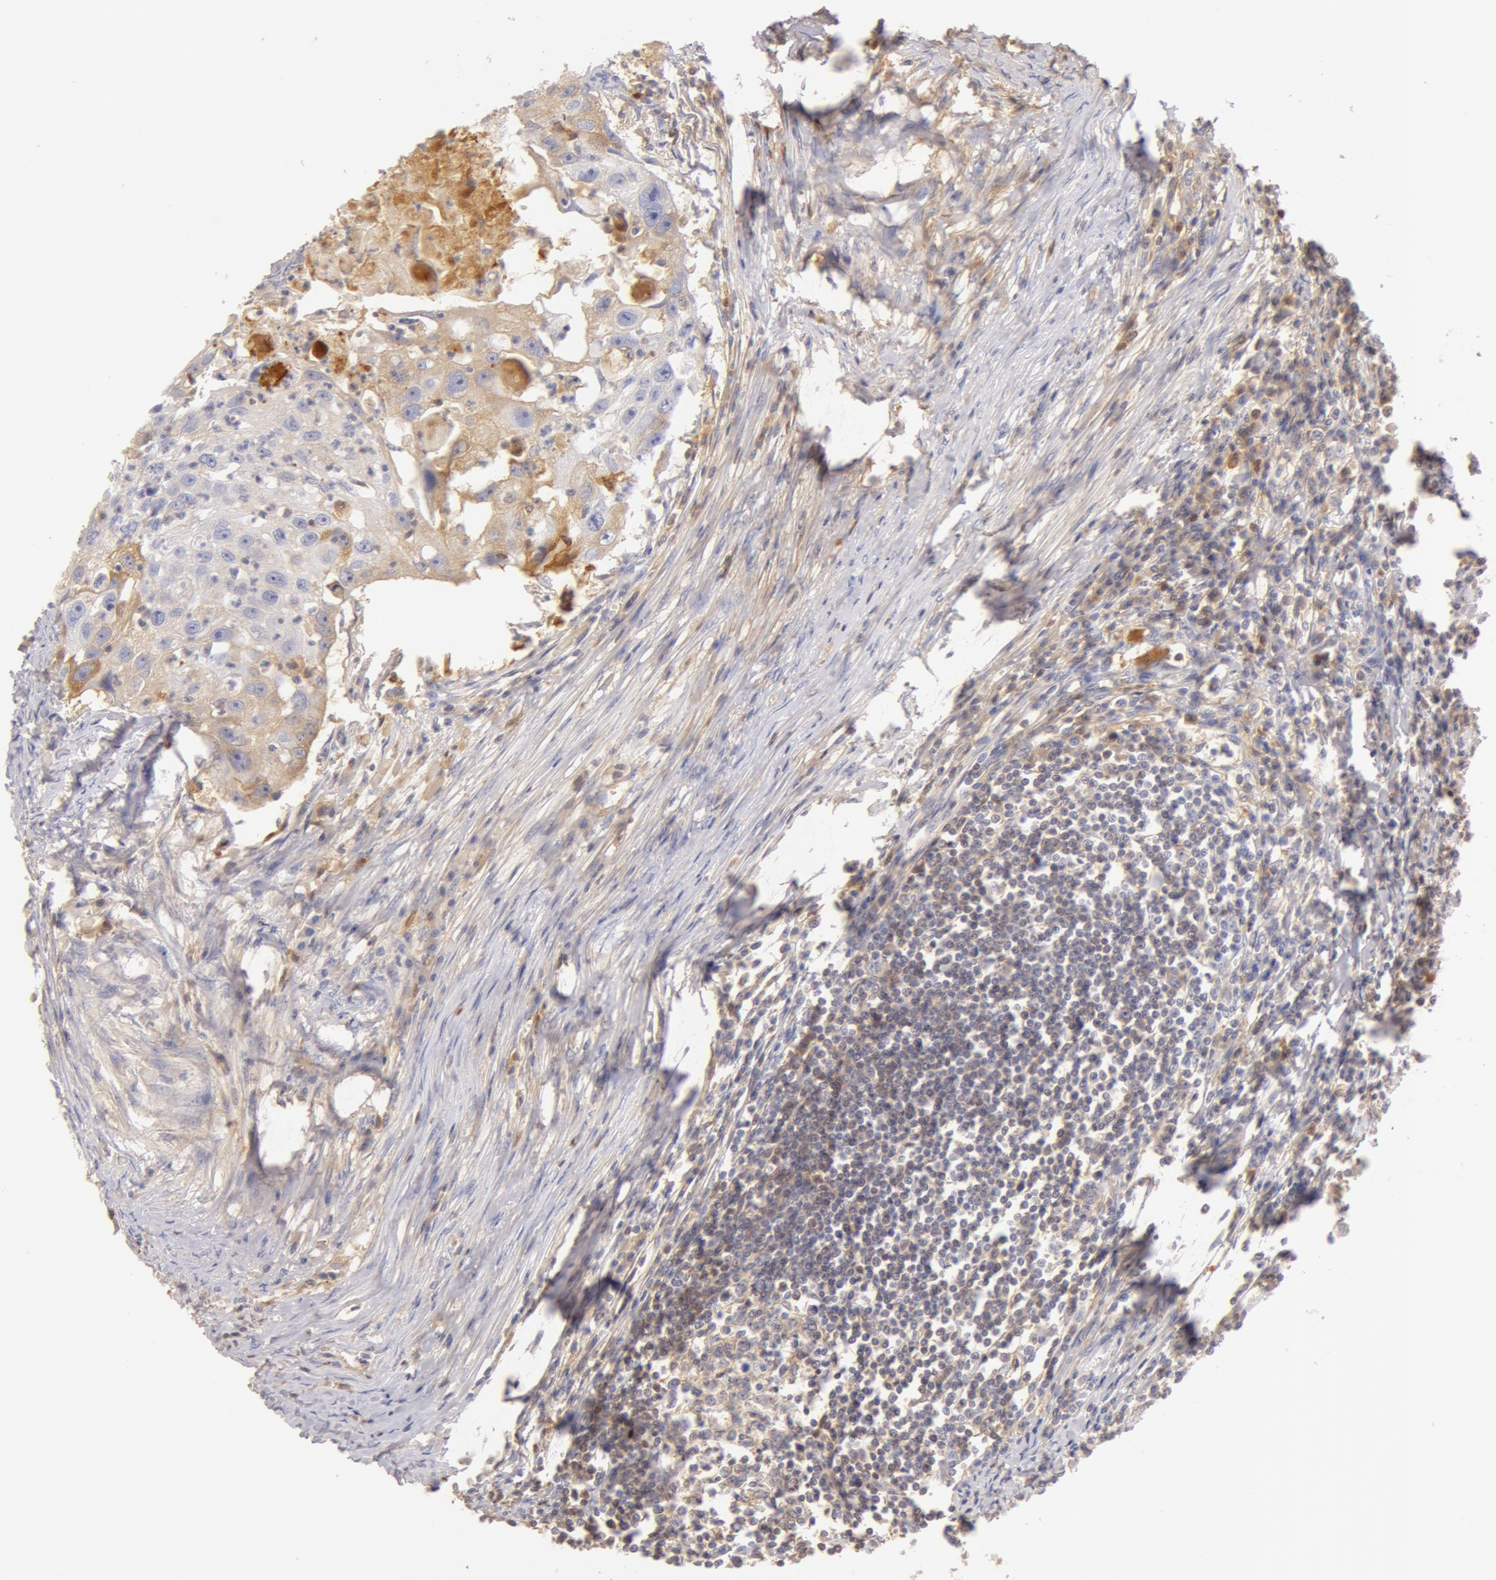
{"staining": {"intensity": "negative", "quantity": "none", "location": "none"}, "tissue": "head and neck cancer", "cell_type": "Tumor cells", "image_type": "cancer", "snomed": [{"axis": "morphology", "description": "Squamous cell carcinoma, NOS"}, {"axis": "topography", "description": "Head-Neck"}], "caption": "Image shows no significant protein expression in tumor cells of head and neck squamous cell carcinoma.", "gene": "AHSG", "patient": {"sex": "male", "age": 64}}